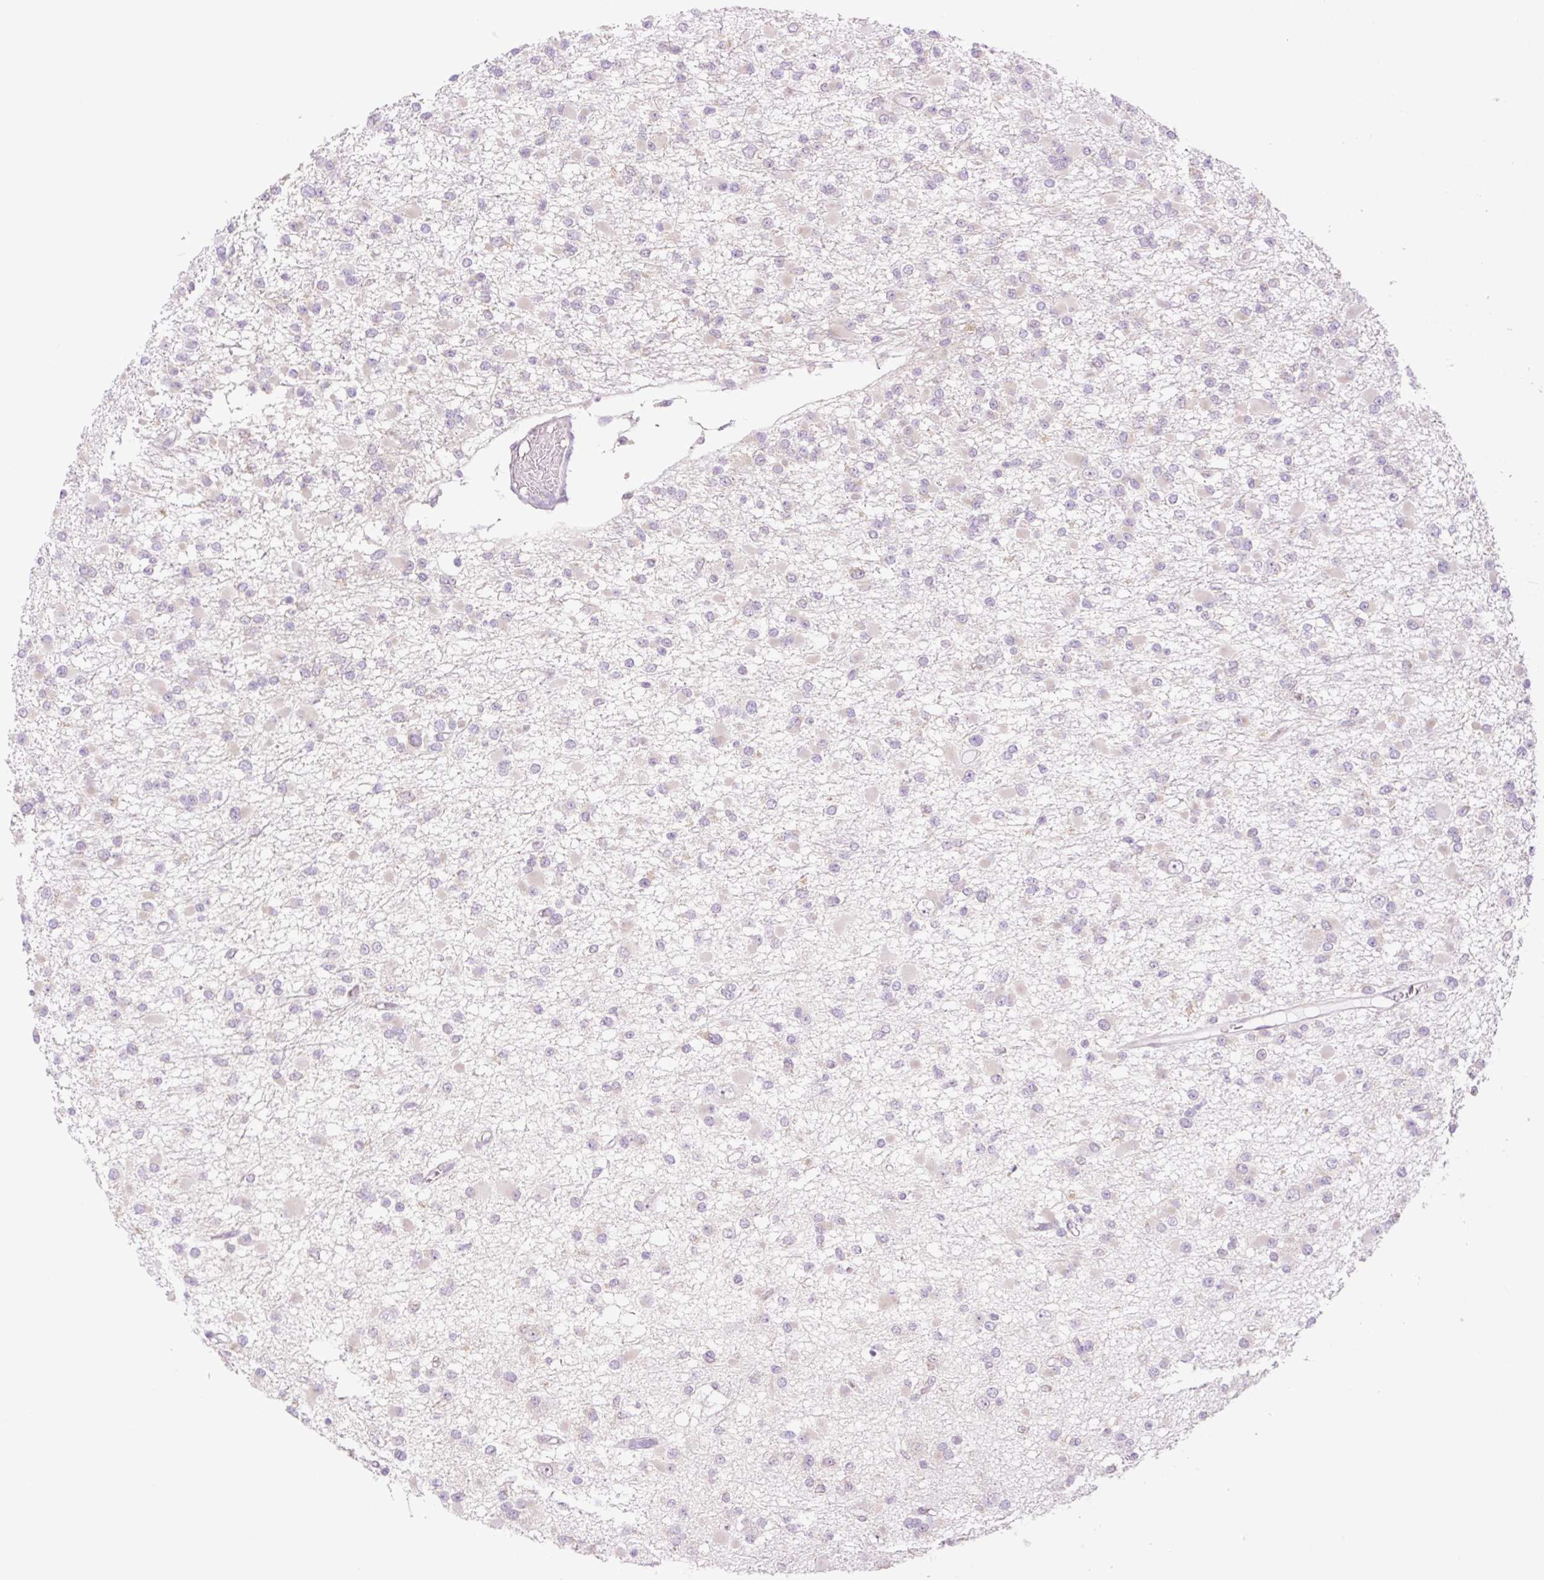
{"staining": {"intensity": "negative", "quantity": "none", "location": "none"}, "tissue": "glioma", "cell_type": "Tumor cells", "image_type": "cancer", "snomed": [{"axis": "morphology", "description": "Glioma, malignant, Low grade"}, {"axis": "topography", "description": "Brain"}], "caption": "Malignant low-grade glioma was stained to show a protein in brown. There is no significant positivity in tumor cells.", "gene": "COL5A1", "patient": {"sex": "female", "age": 22}}